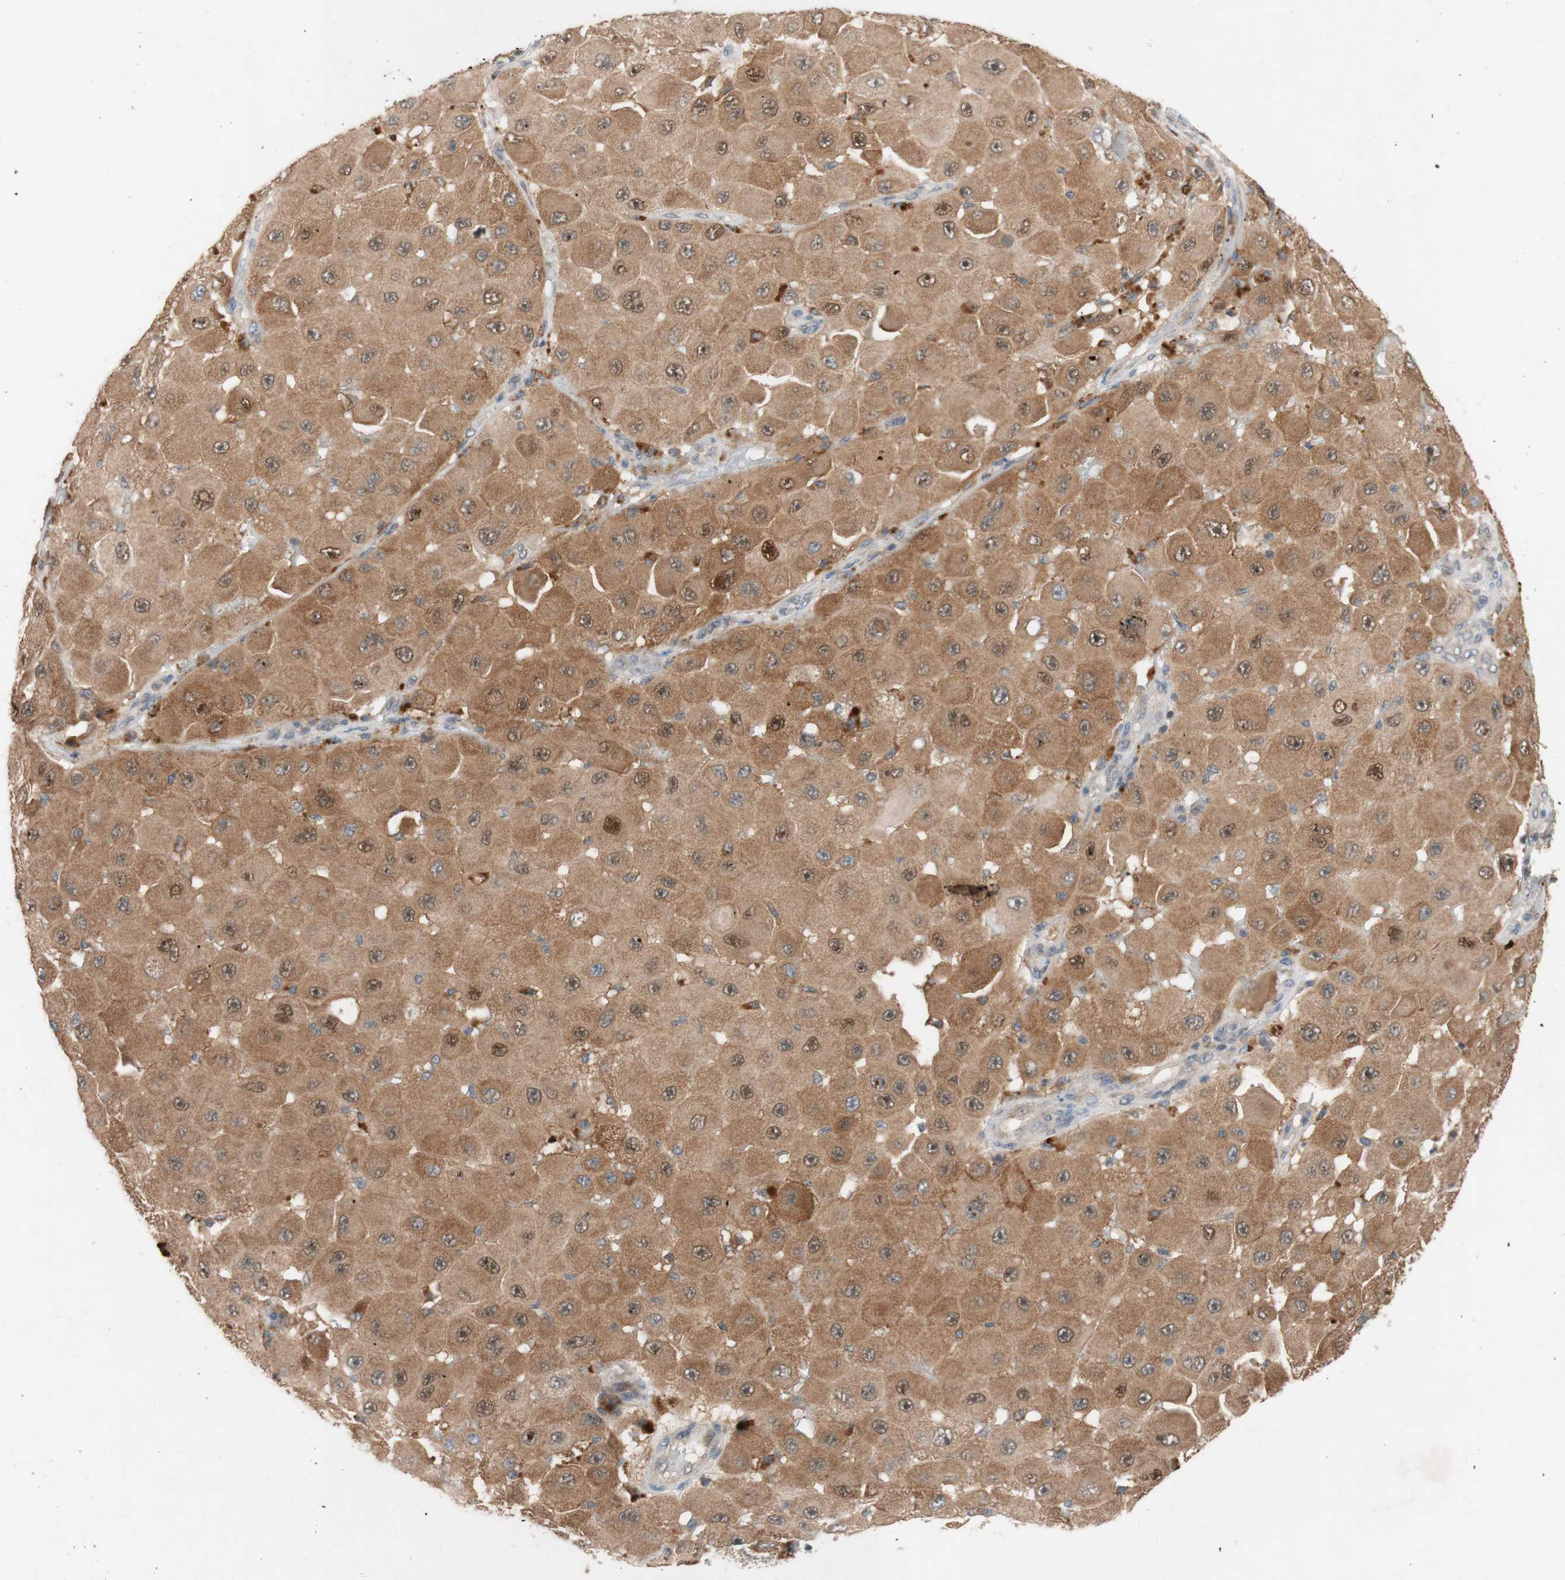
{"staining": {"intensity": "moderate", "quantity": ">75%", "location": "cytoplasmic/membranous,nuclear"}, "tissue": "melanoma", "cell_type": "Tumor cells", "image_type": "cancer", "snomed": [{"axis": "morphology", "description": "Malignant melanoma, NOS"}, {"axis": "topography", "description": "Skin"}], "caption": "A brown stain highlights moderate cytoplasmic/membranous and nuclear staining of a protein in melanoma tumor cells.", "gene": "PEX2", "patient": {"sex": "female", "age": 81}}